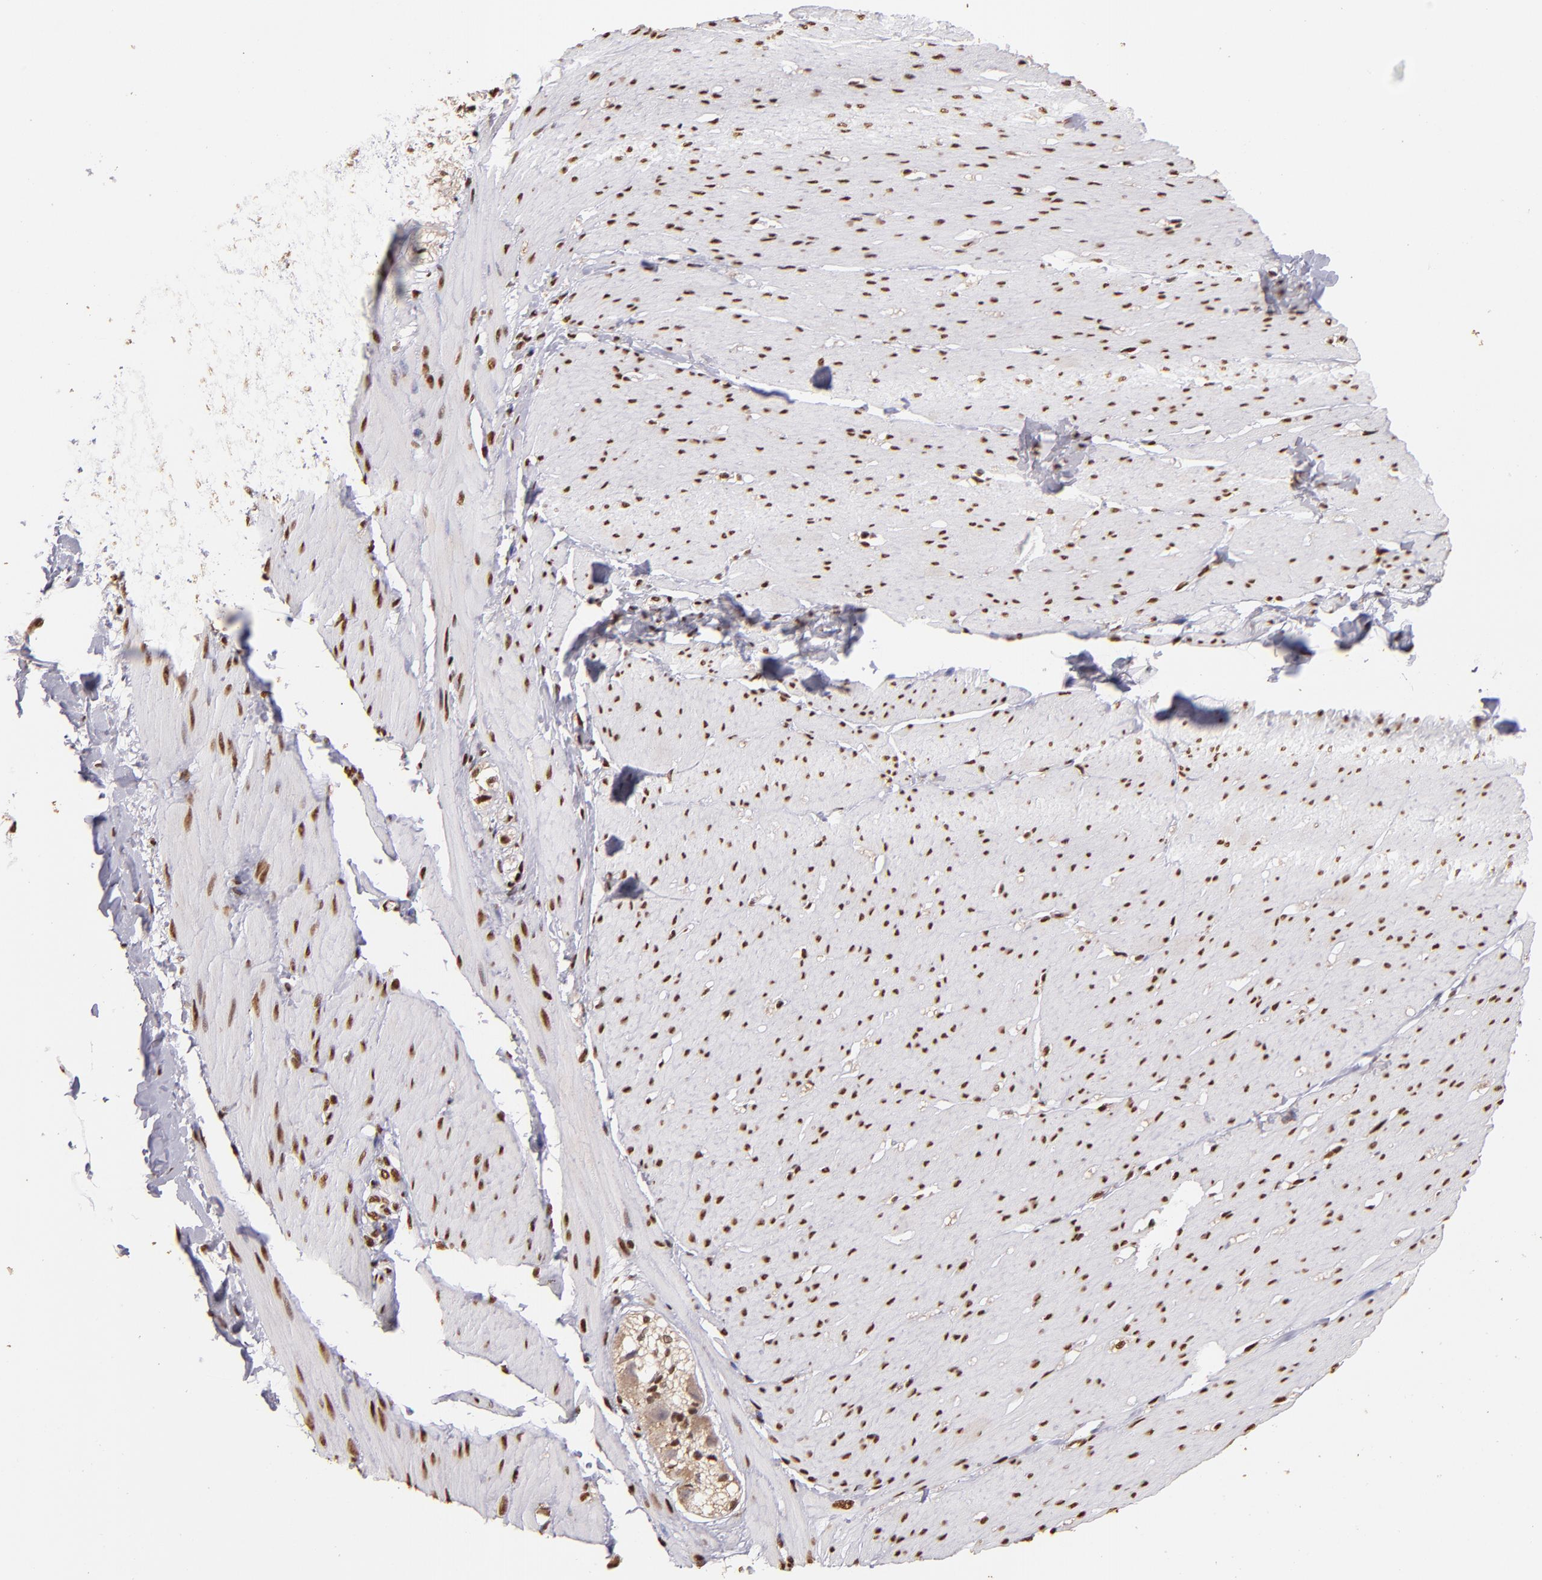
{"staining": {"intensity": "moderate", "quantity": ">75%", "location": "nuclear"}, "tissue": "smooth muscle", "cell_type": "Smooth muscle cells", "image_type": "normal", "snomed": [{"axis": "morphology", "description": "Normal tissue, NOS"}, {"axis": "topography", "description": "Smooth muscle"}, {"axis": "topography", "description": "Colon"}], "caption": "Moderate nuclear protein positivity is seen in approximately >75% of smooth muscle cells in smooth muscle.", "gene": "SP1", "patient": {"sex": "male", "age": 67}}